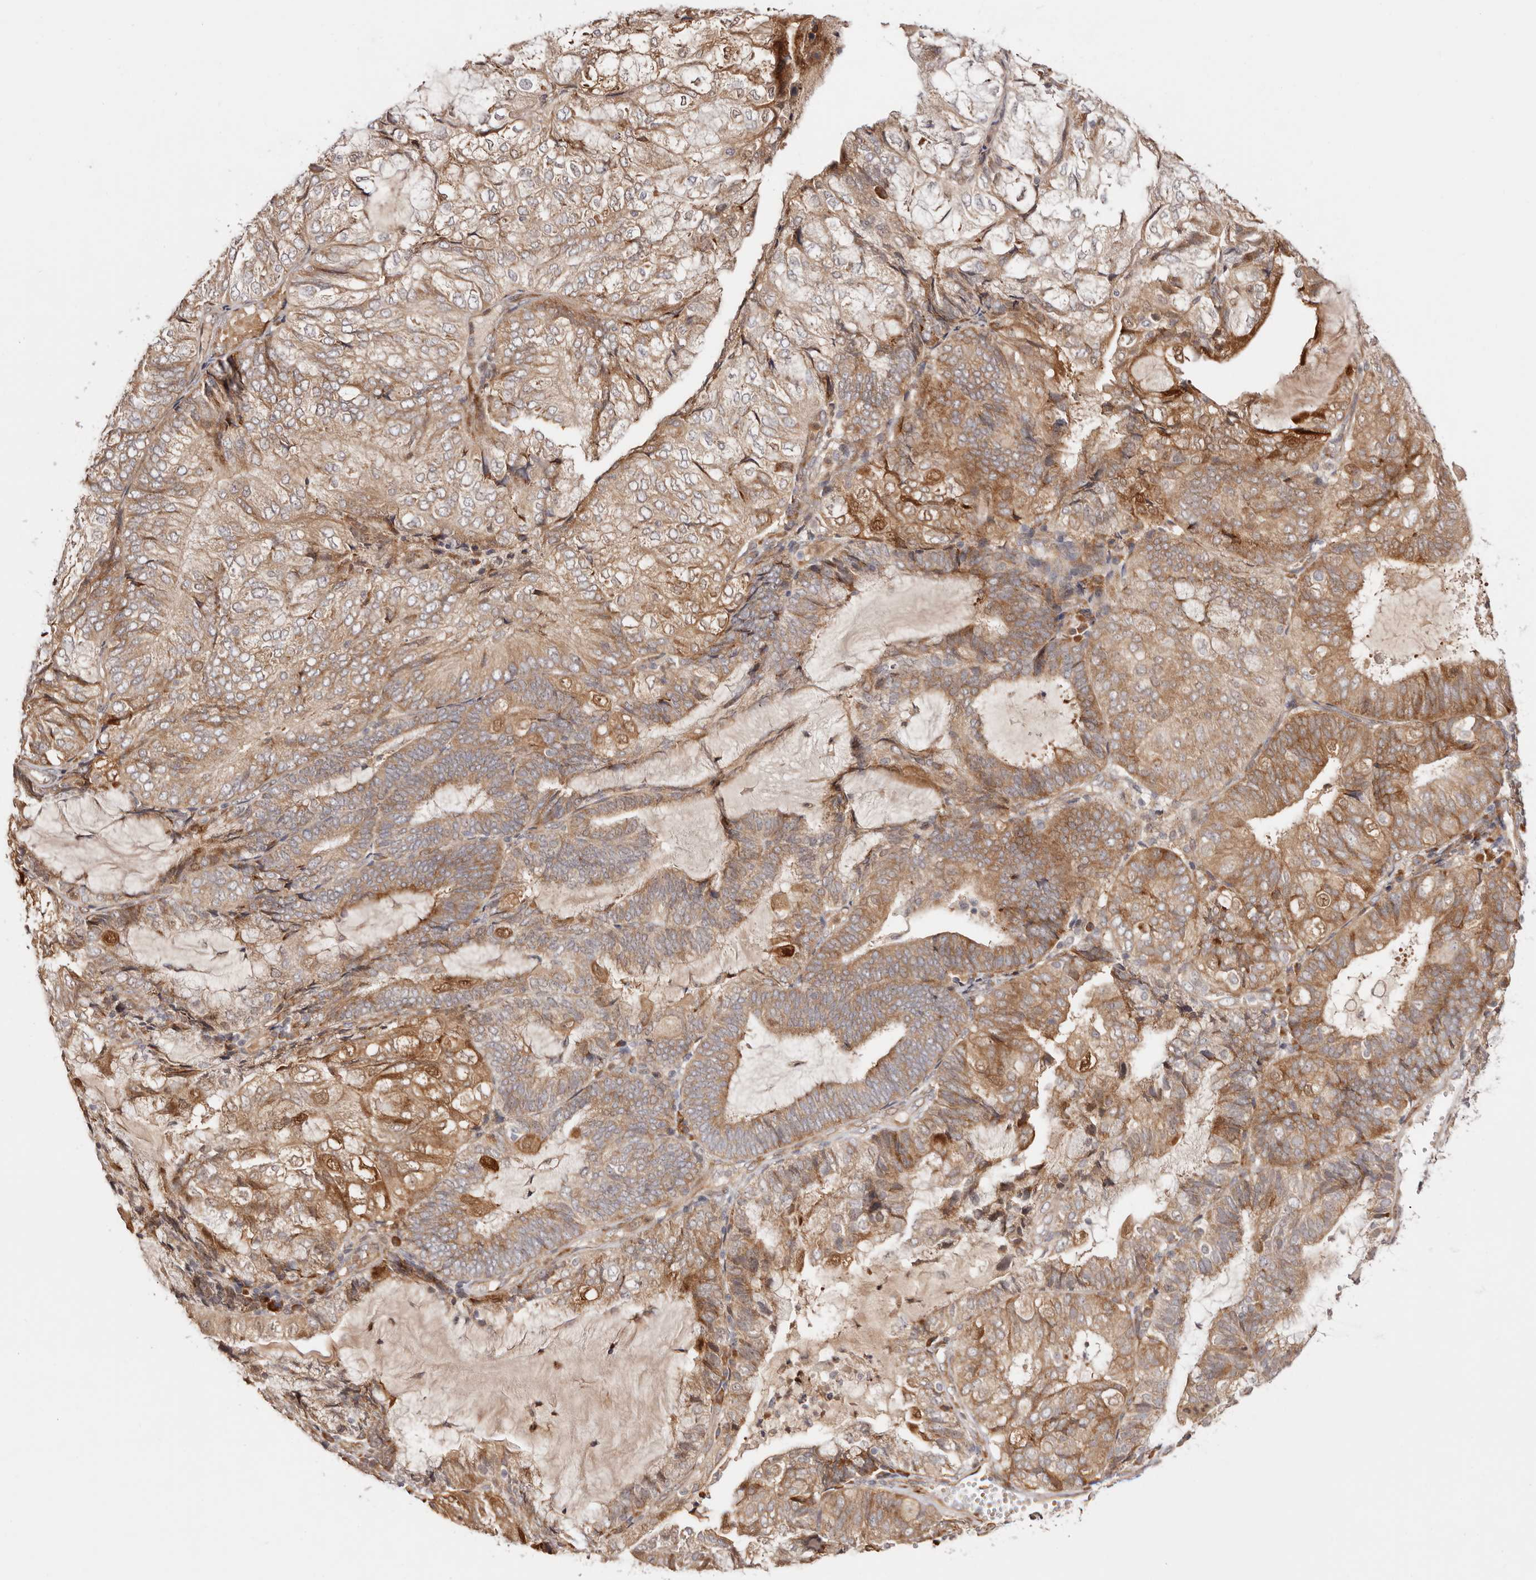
{"staining": {"intensity": "moderate", "quantity": ">75%", "location": "cytoplasmic/membranous,nuclear"}, "tissue": "endometrial cancer", "cell_type": "Tumor cells", "image_type": "cancer", "snomed": [{"axis": "morphology", "description": "Adenocarcinoma, NOS"}, {"axis": "topography", "description": "Endometrium"}], "caption": "This photomicrograph displays endometrial cancer (adenocarcinoma) stained with immunohistochemistry to label a protein in brown. The cytoplasmic/membranous and nuclear of tumor cells show moderate positivity for the protein. Nuclei are counter-stained blue.", "gene": "BCL2L15", "patient": {"sex": "female", "age": 81}}